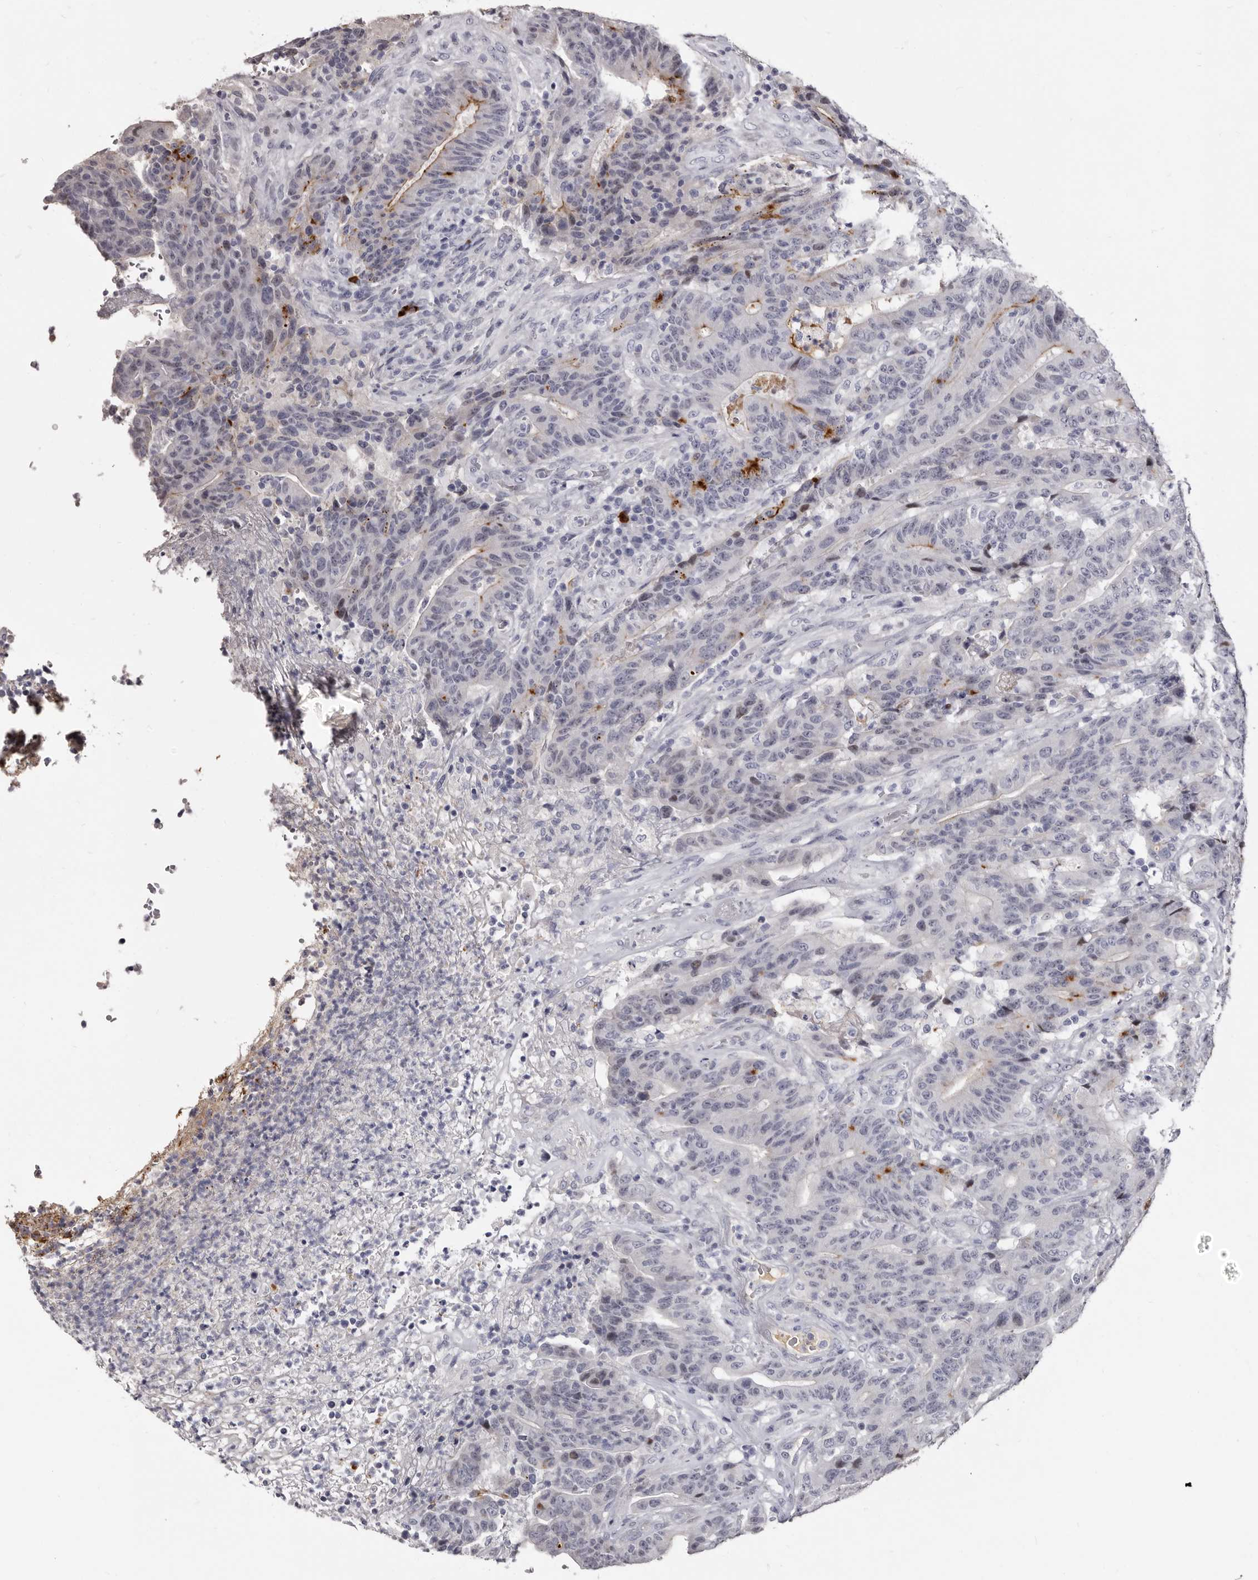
{"staining": {"intensity": "weak", "quantity": "<25%", "location": "cytoplasmic/membranous"}, "tissue": "colorectal cancer", "cell_type": "Tumor cells", "image_type": "cancer", "snomed": [{"axis": "morphology", "description": "Normal tissue, NOS"}, {"axis": "morphology", "description": "Adenocarcinoma, NOS"}, {"axis": "topography", "description": "Colon"}], "caption": "The micrograph exhibits no significant expression in tumor cells of adenocarcinoma (colorectal).", "gene": "TBC1D22B", "patient": {"sex": "female", "age": 75}}